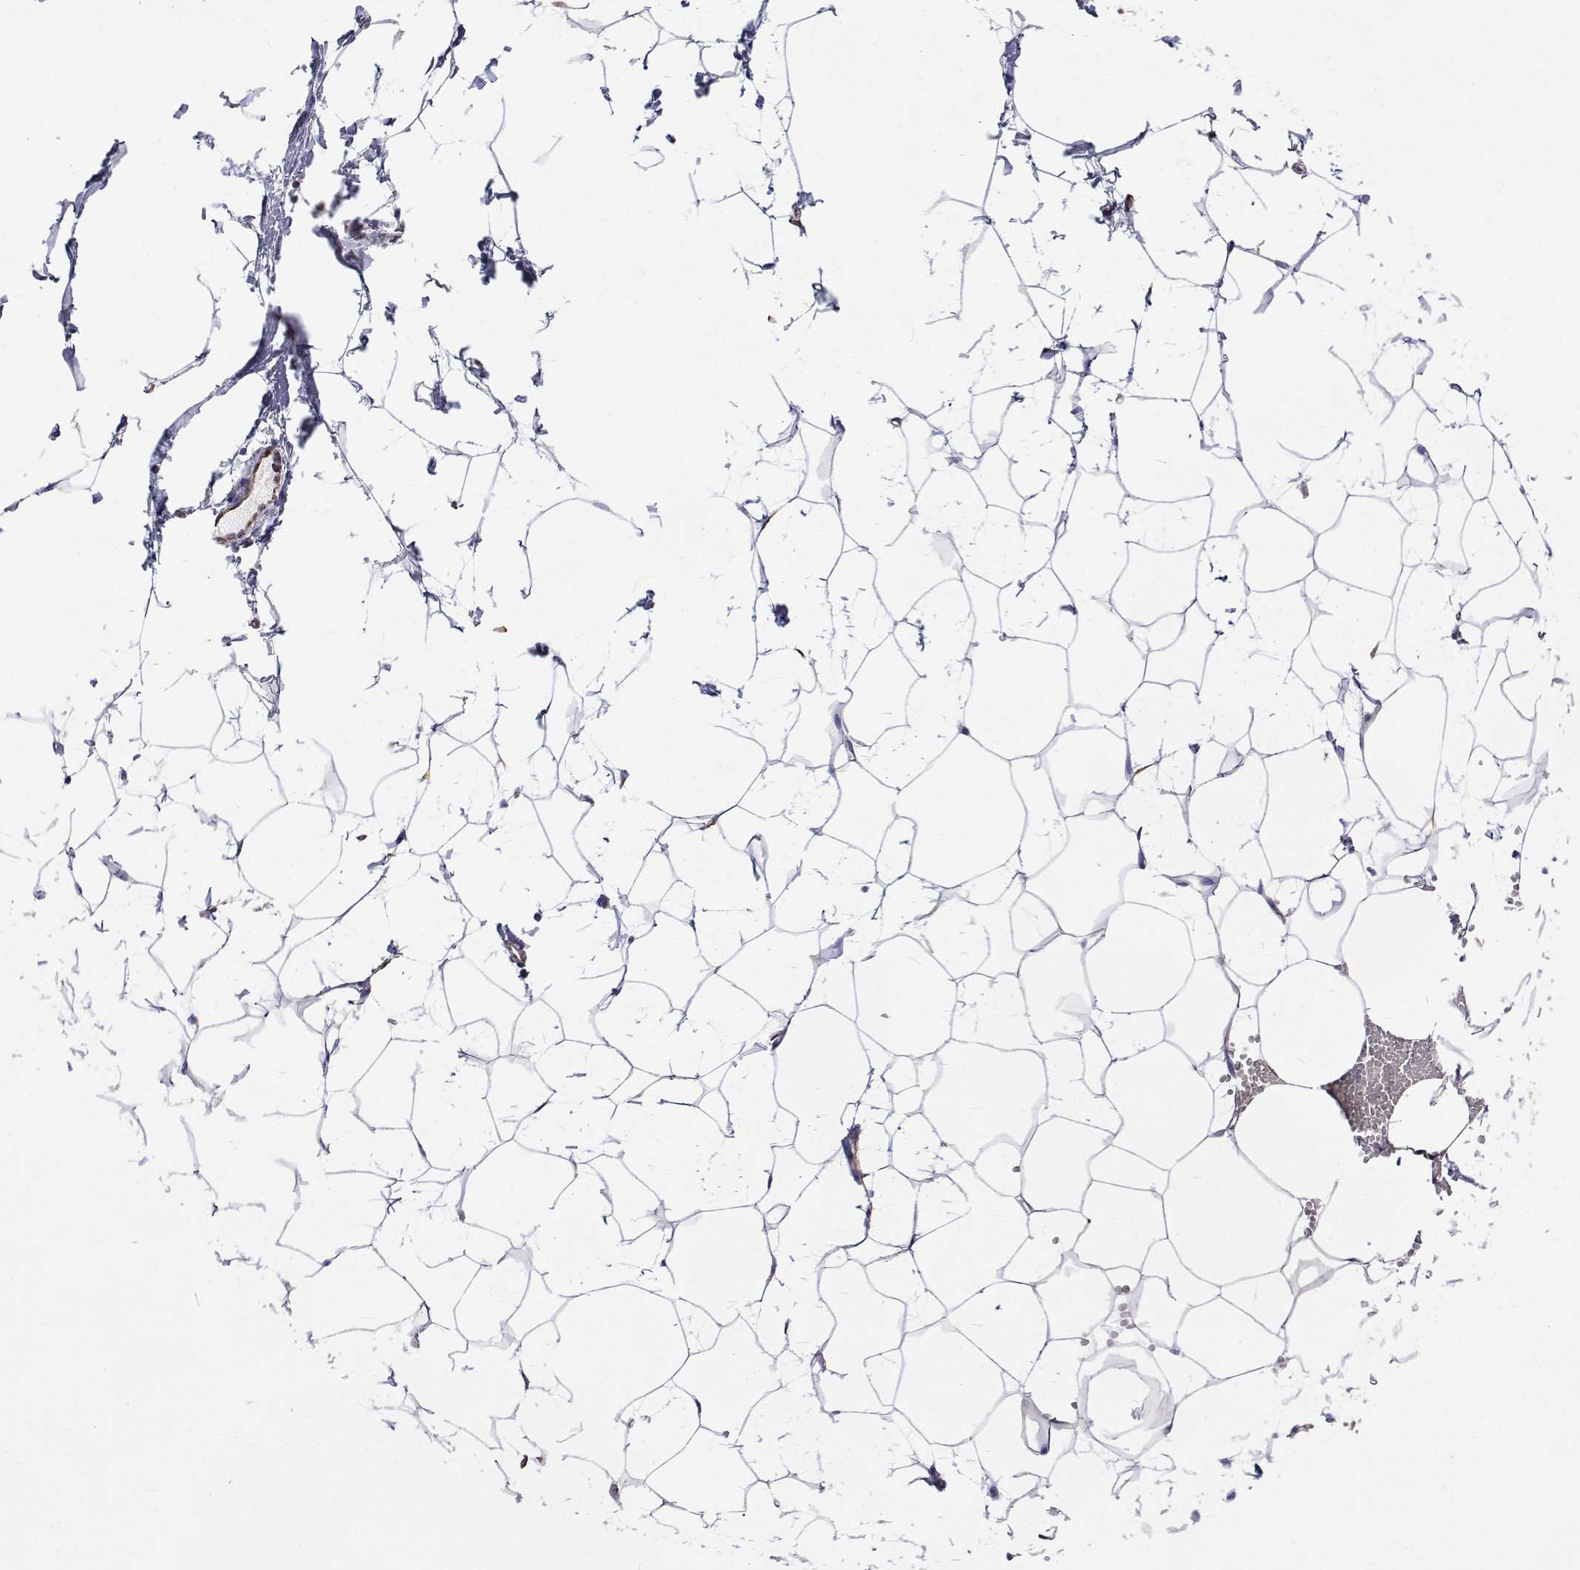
{"staining": {"intensity": "negative", "quantity": "none", "location": "none"}, "tissue": "breast", "cell_type": "Adipocytes", "image_type": "normal", "snomed": [{"axis": "morphology", "description": "Normal tissue, NOS"}, {"axis": "topography", "description": "Breast"}], "caption": "Human breast stained for a protein using immunohistochemistry (IHC) shows no positivity in adipocytes.", "gene": "OPRPN", "patient": {"sex": "female", "age": 27}}